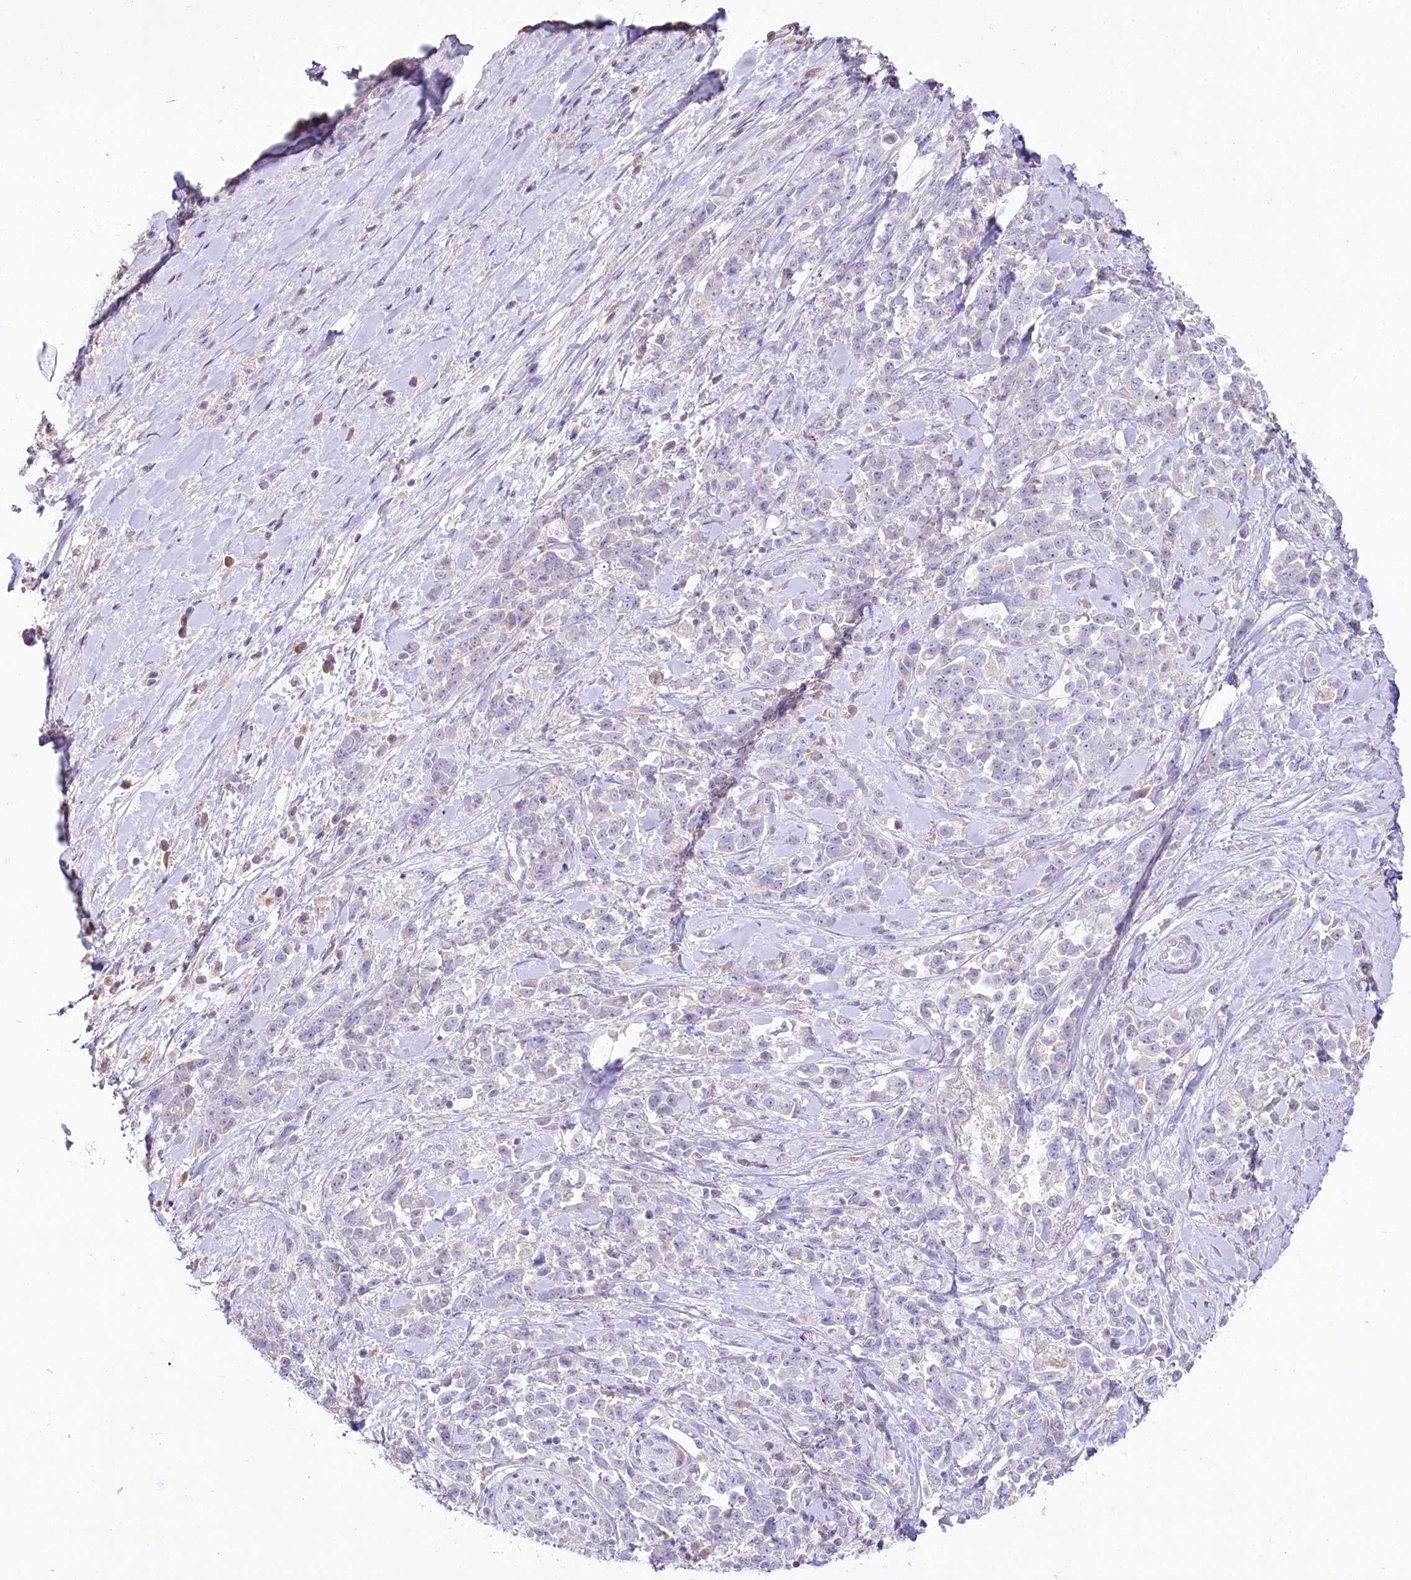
{"staining": {"intensity": "negative", "quantity": "none", "location": "none"}, "tissue": "pancreatic cancer", "cell_type": "Tumor cells", "image_type": "cancer", "snomed": [{"axis": "morphology", "description": "Normal tissue, NOS"}, {"axis": "morphology", "description": "Adenocarcinoma, NOS"}, {"axis": "topography", "description": "Pancreas"}], "caption": "Pancreatic cancer stained for a protein using immunohistochemistry (IHC) exhibits no staining tumor cells.", "gene": "HPD", "patient": {"sex": "female", "age": 64}}